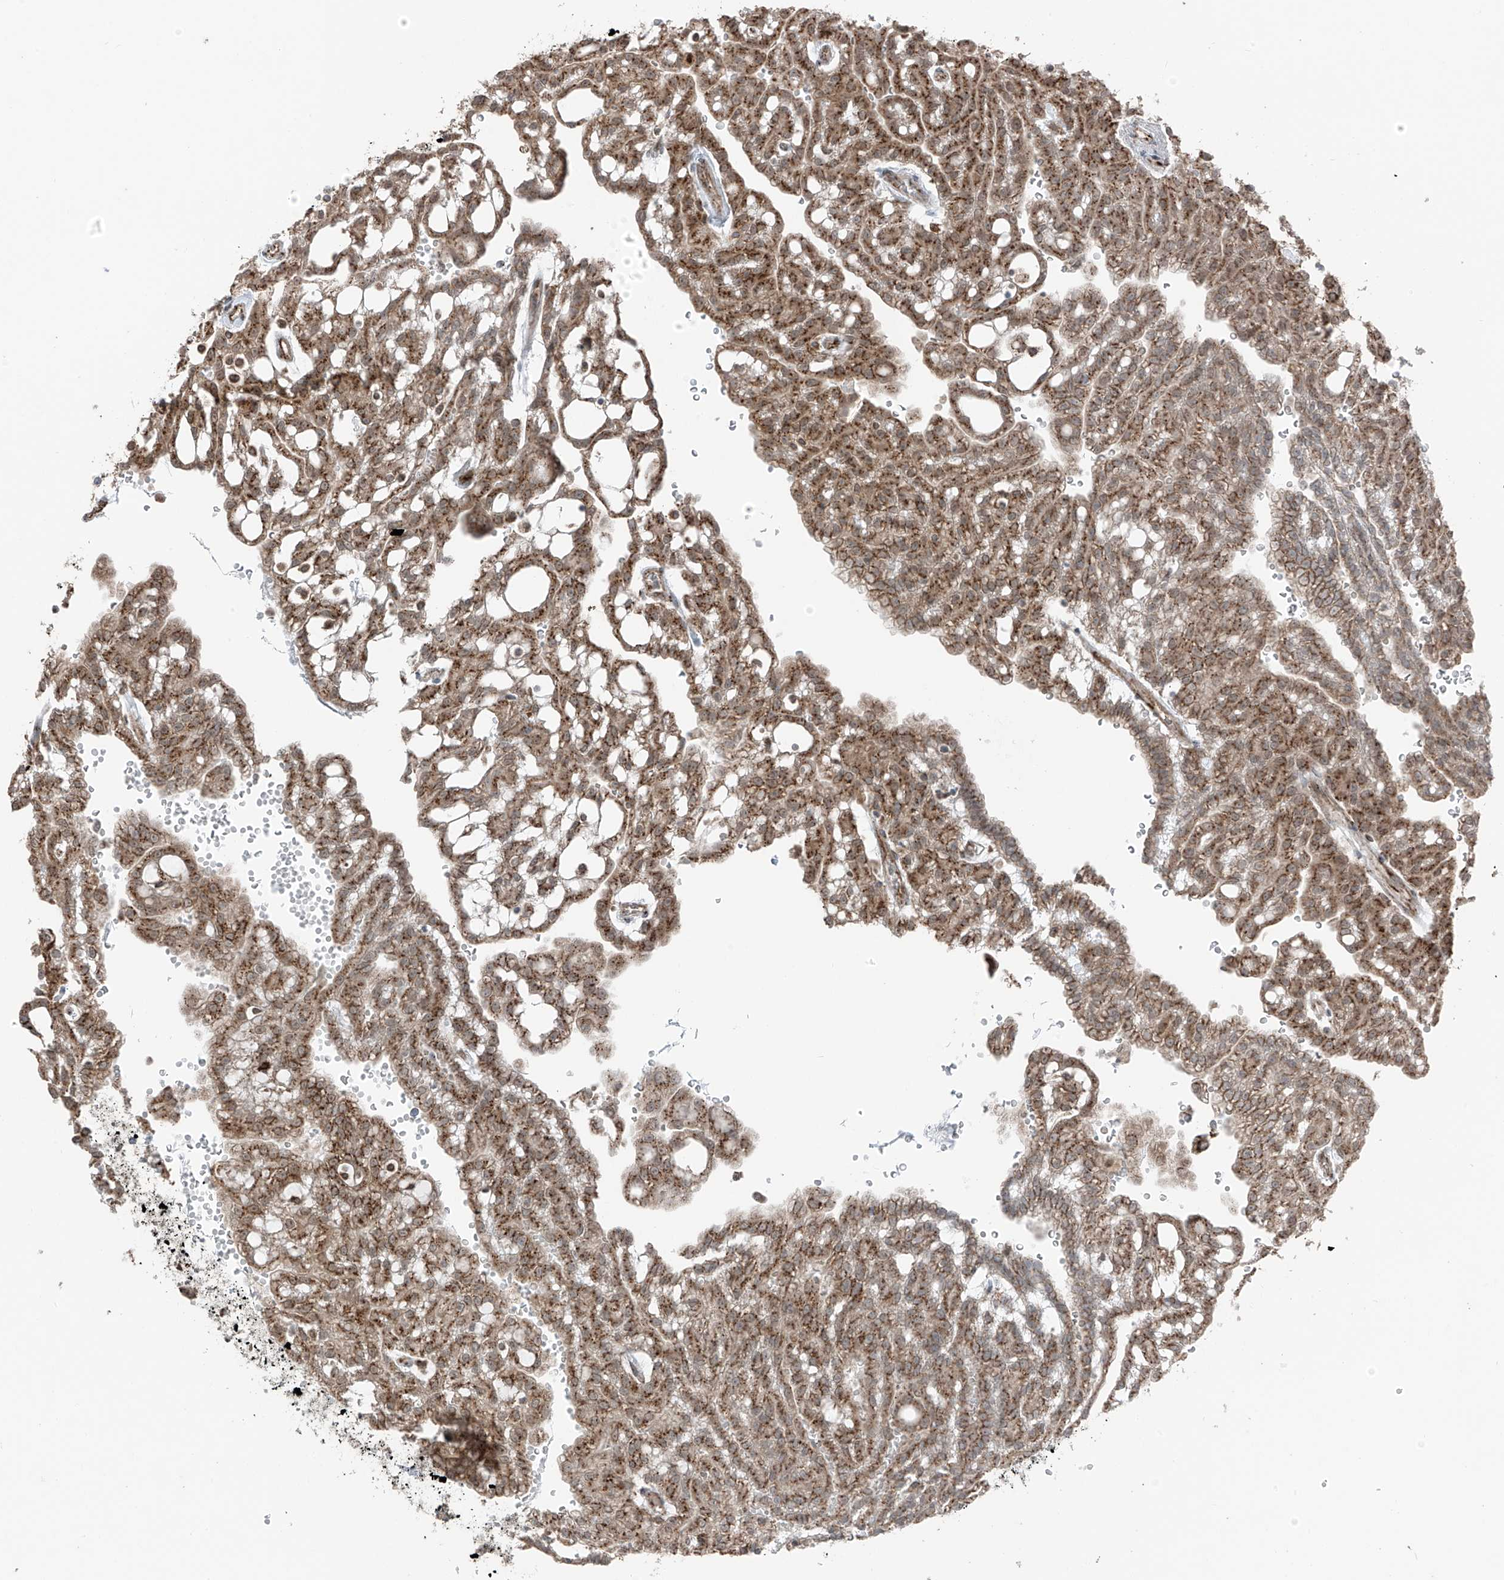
{"staining": {"intensity": "moderate", "quantity": ">75%", "location": "cytoplasmic/membranous"}, "tissue": "renal cancer", "cell_type": "Tumor cells", "image_type": "cancer", "snomed": [{"axis": "morphology", "description": "Adenocarcinoma, NOS"}, {"axis": "topography", "description": "Kidney"}], "caption": "Moderate cytoplasmic/membranous protein positivity is identified in about >75% of tumor cells in renal cancer.", "gene": "ERLEC1", "patient": {"sex": "male", "age": 63}}